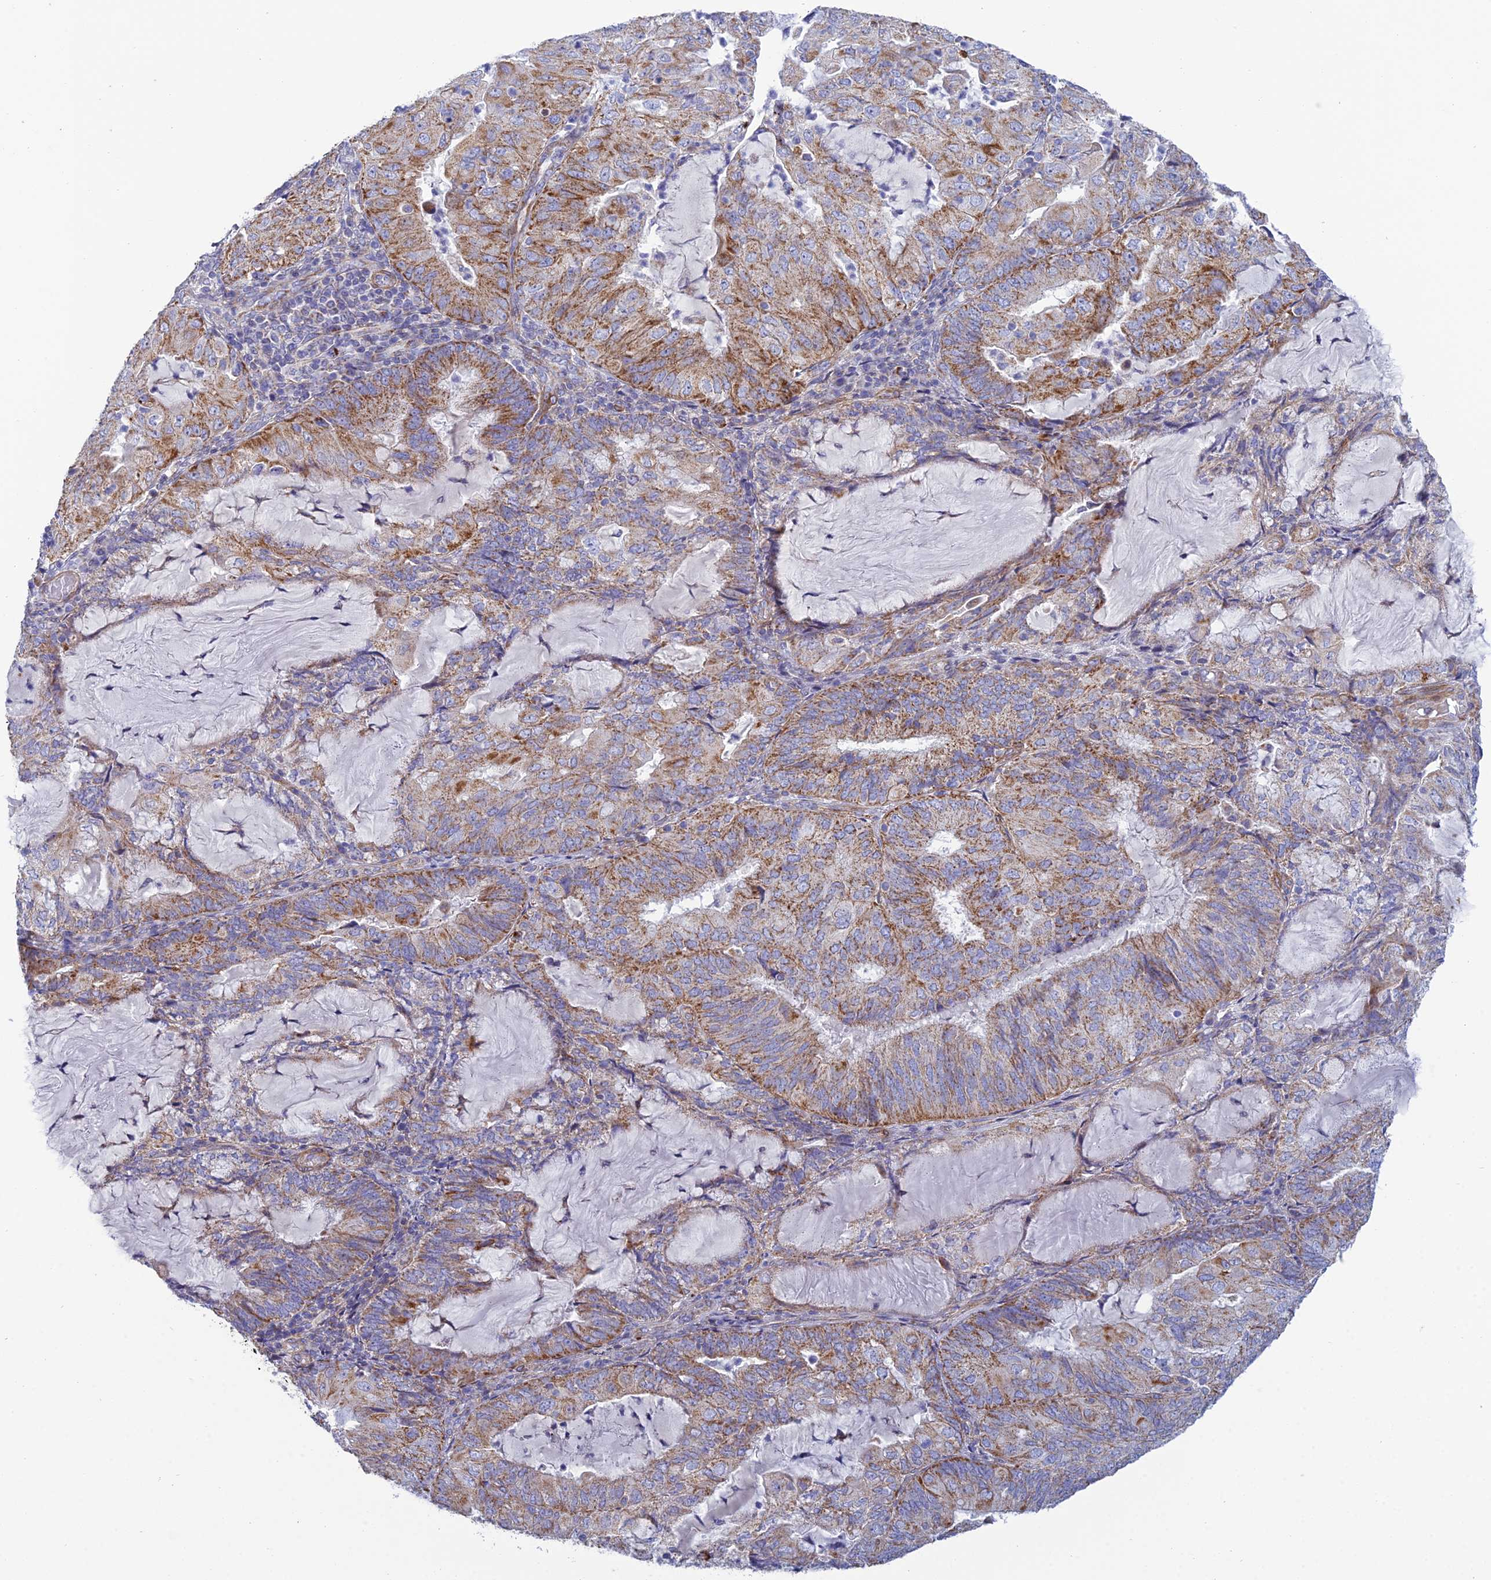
{"staining": {"intensity": "moderate", "quantity": ">75%", "location": "cytoplasmic/membranous"}, "tissue": "endometrial cancer", "cell_type": "Tumor cells", "image_type": "cancer", "snomed": [{"axis": "morphology", "description": "Adenocarcinoma, NOS"}, {"axis": "topography", "description": "Endometrium"}], "caption": "High-power microscopy captured an IHC photomicrograph of endometrial adenocarcinoma, revealing moderate cytoplasmic/membranous staining in approximately >75% of tumor cells. (brown staining indicates protein expression, while blue staining denotes nuclei).", "gene": "CSPG4", "patient": {"sex": "female", "age": 81}}